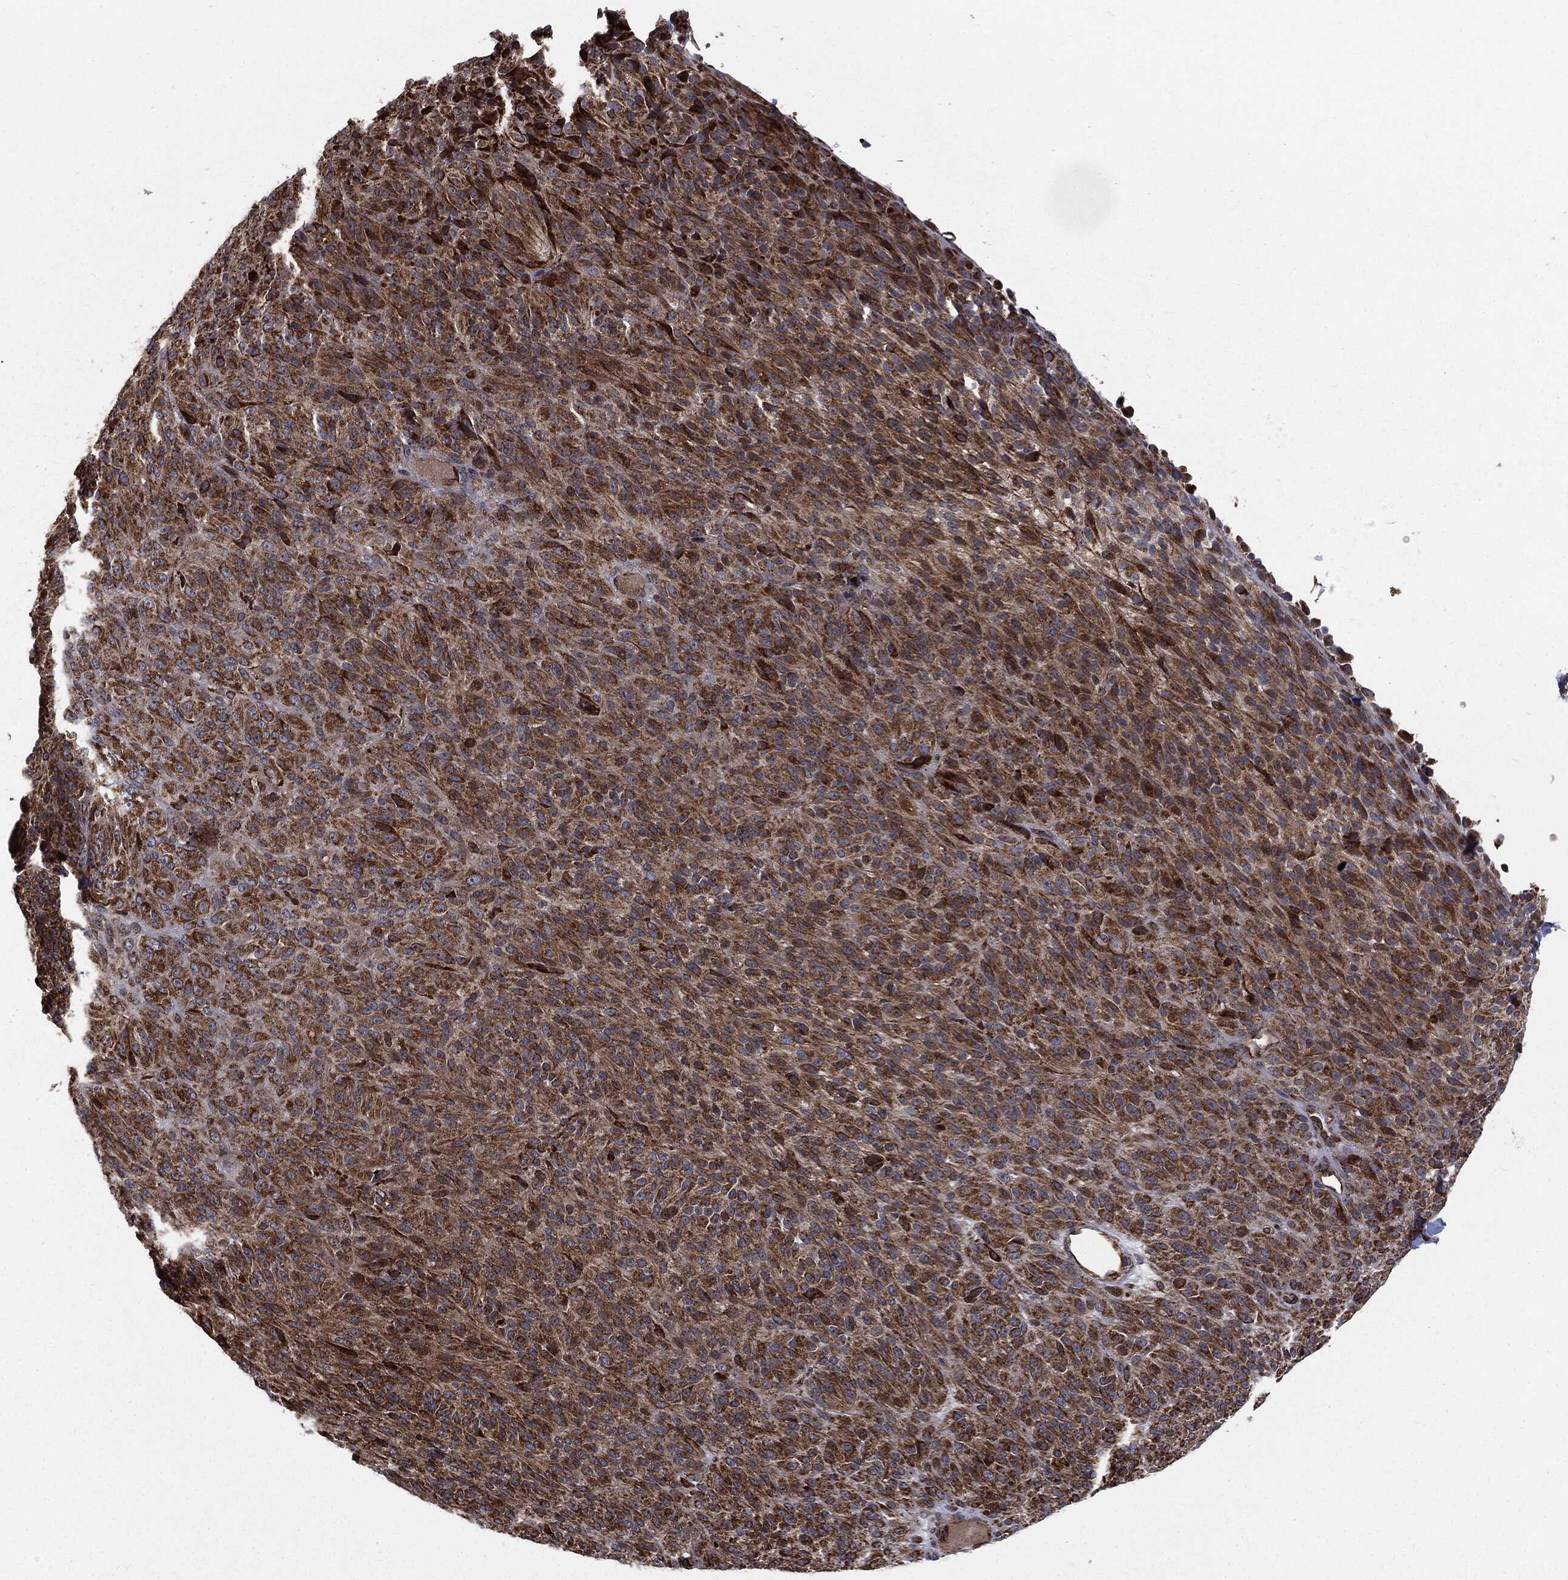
{"staining": {"intensity": "strong", "quantity": ">75%", "location": "cytoplasmic/membranous"}, "tissue": "melanoma", "cell_type": "Tumor cells", "image_type": "cancer", "snomed": [{"axis": "morphology", "description": "Malignant melanoma, Metastatic site"}, {"axis": "topography", "description": "Brain"}], "caption": "A high-resolution micrograph shows immunohistochemistry staining of melanoma, which demonstrates strong cytoplasmic/membranous staining in about >75% of tumor cells. (DAB (3,3'-diaminobenzidine) = brown stain, brightfield microscopy at high magnification).", "gene": "CYLD", "patient": {"sex": "female", "age": 56}}